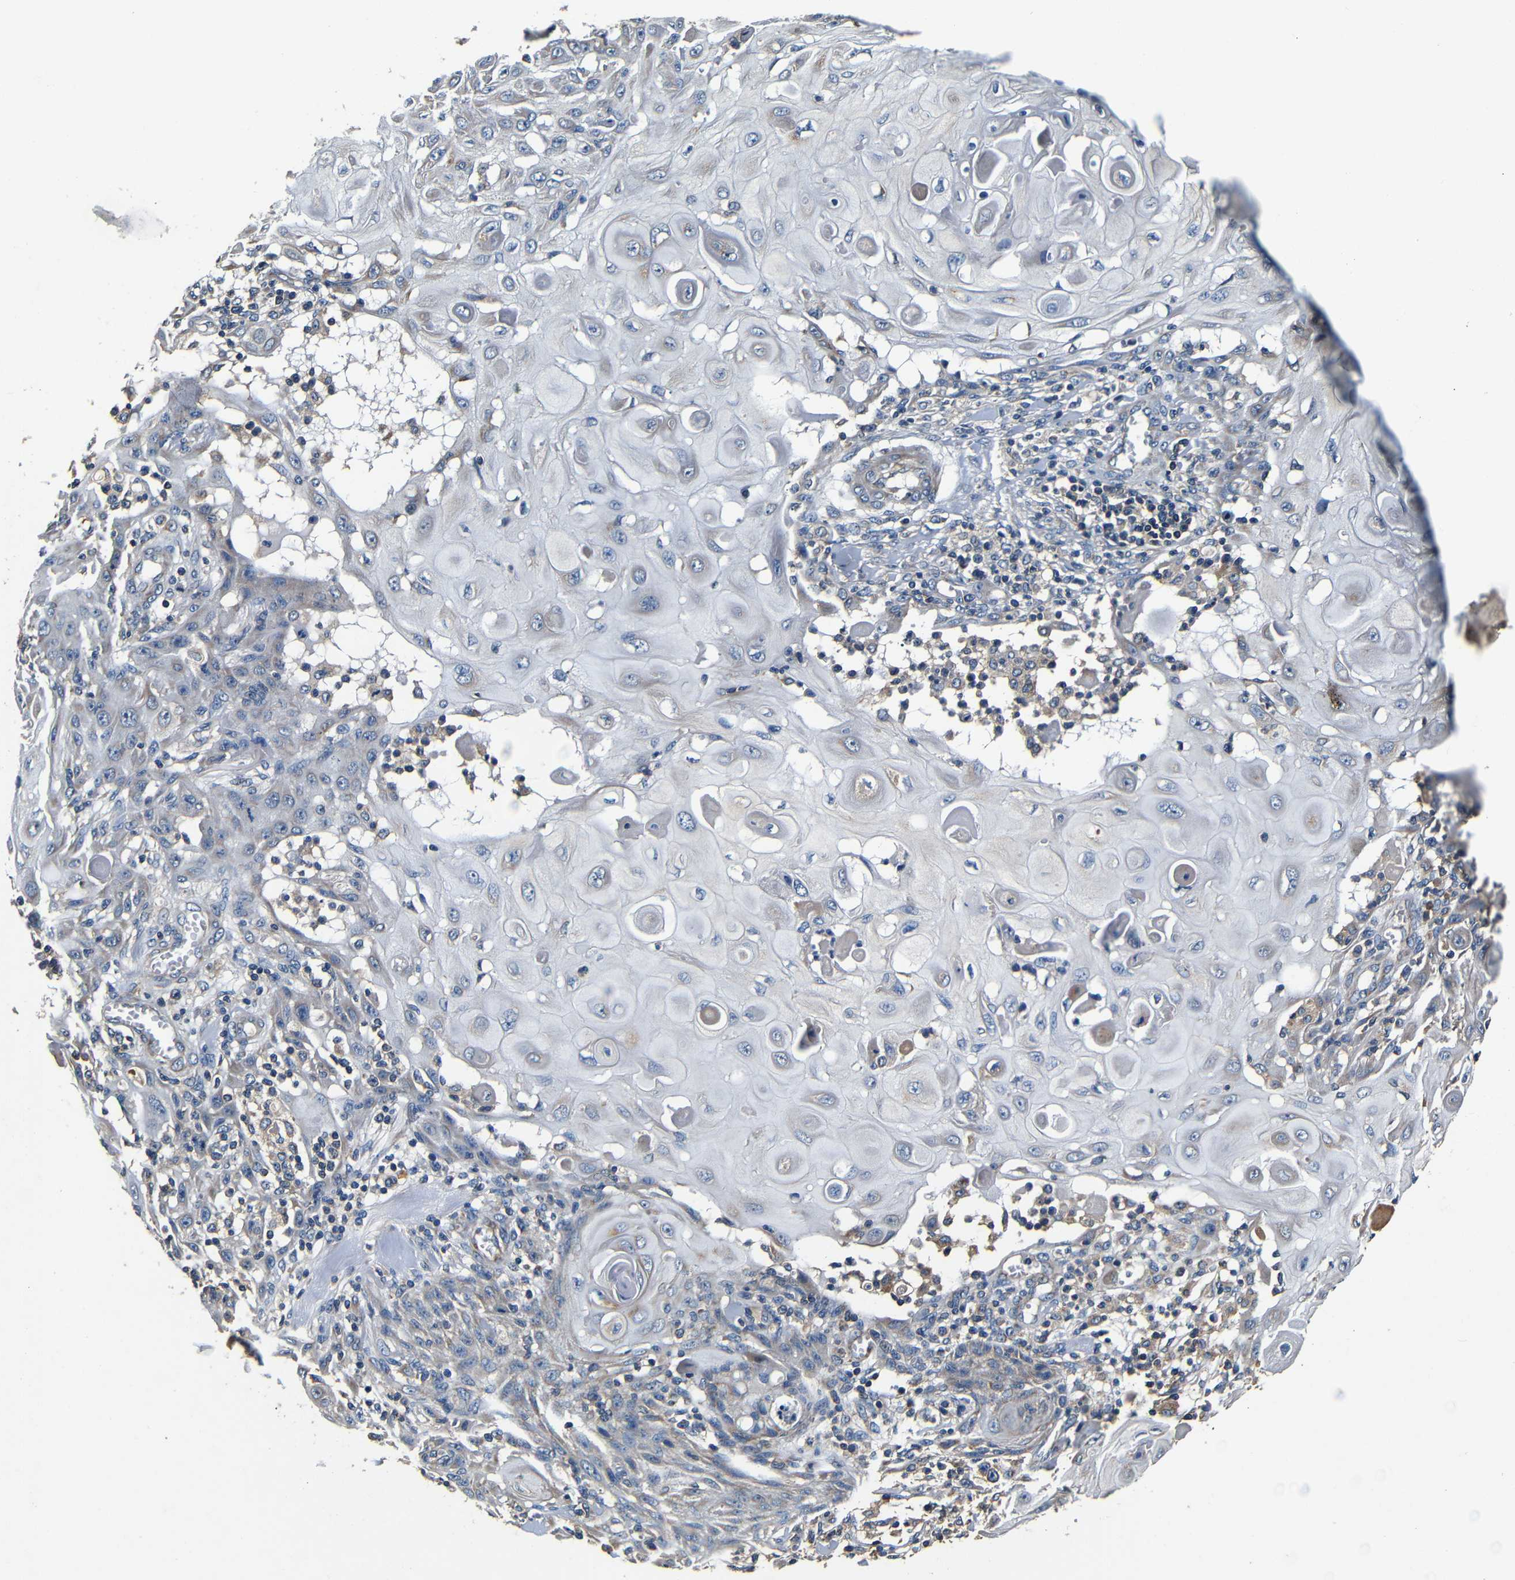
{"staining": {"intensity": "negative", "quantity": "none", "location": "none"}, "tissue": "skin cancer", "cell_type": "Tumor cells", "image_type": "cancer", "snomed": [{"axis": "morphology", "description": "Squamous cell carcinoma, NOS"}, {"axis": "topography", "description": "Skin"}], "caption": "Tumor cells show no significant positivity in skin squamous cell carcinoma.", "gene": "MTX1", "patient": {"sex": "male", "age": 24}}